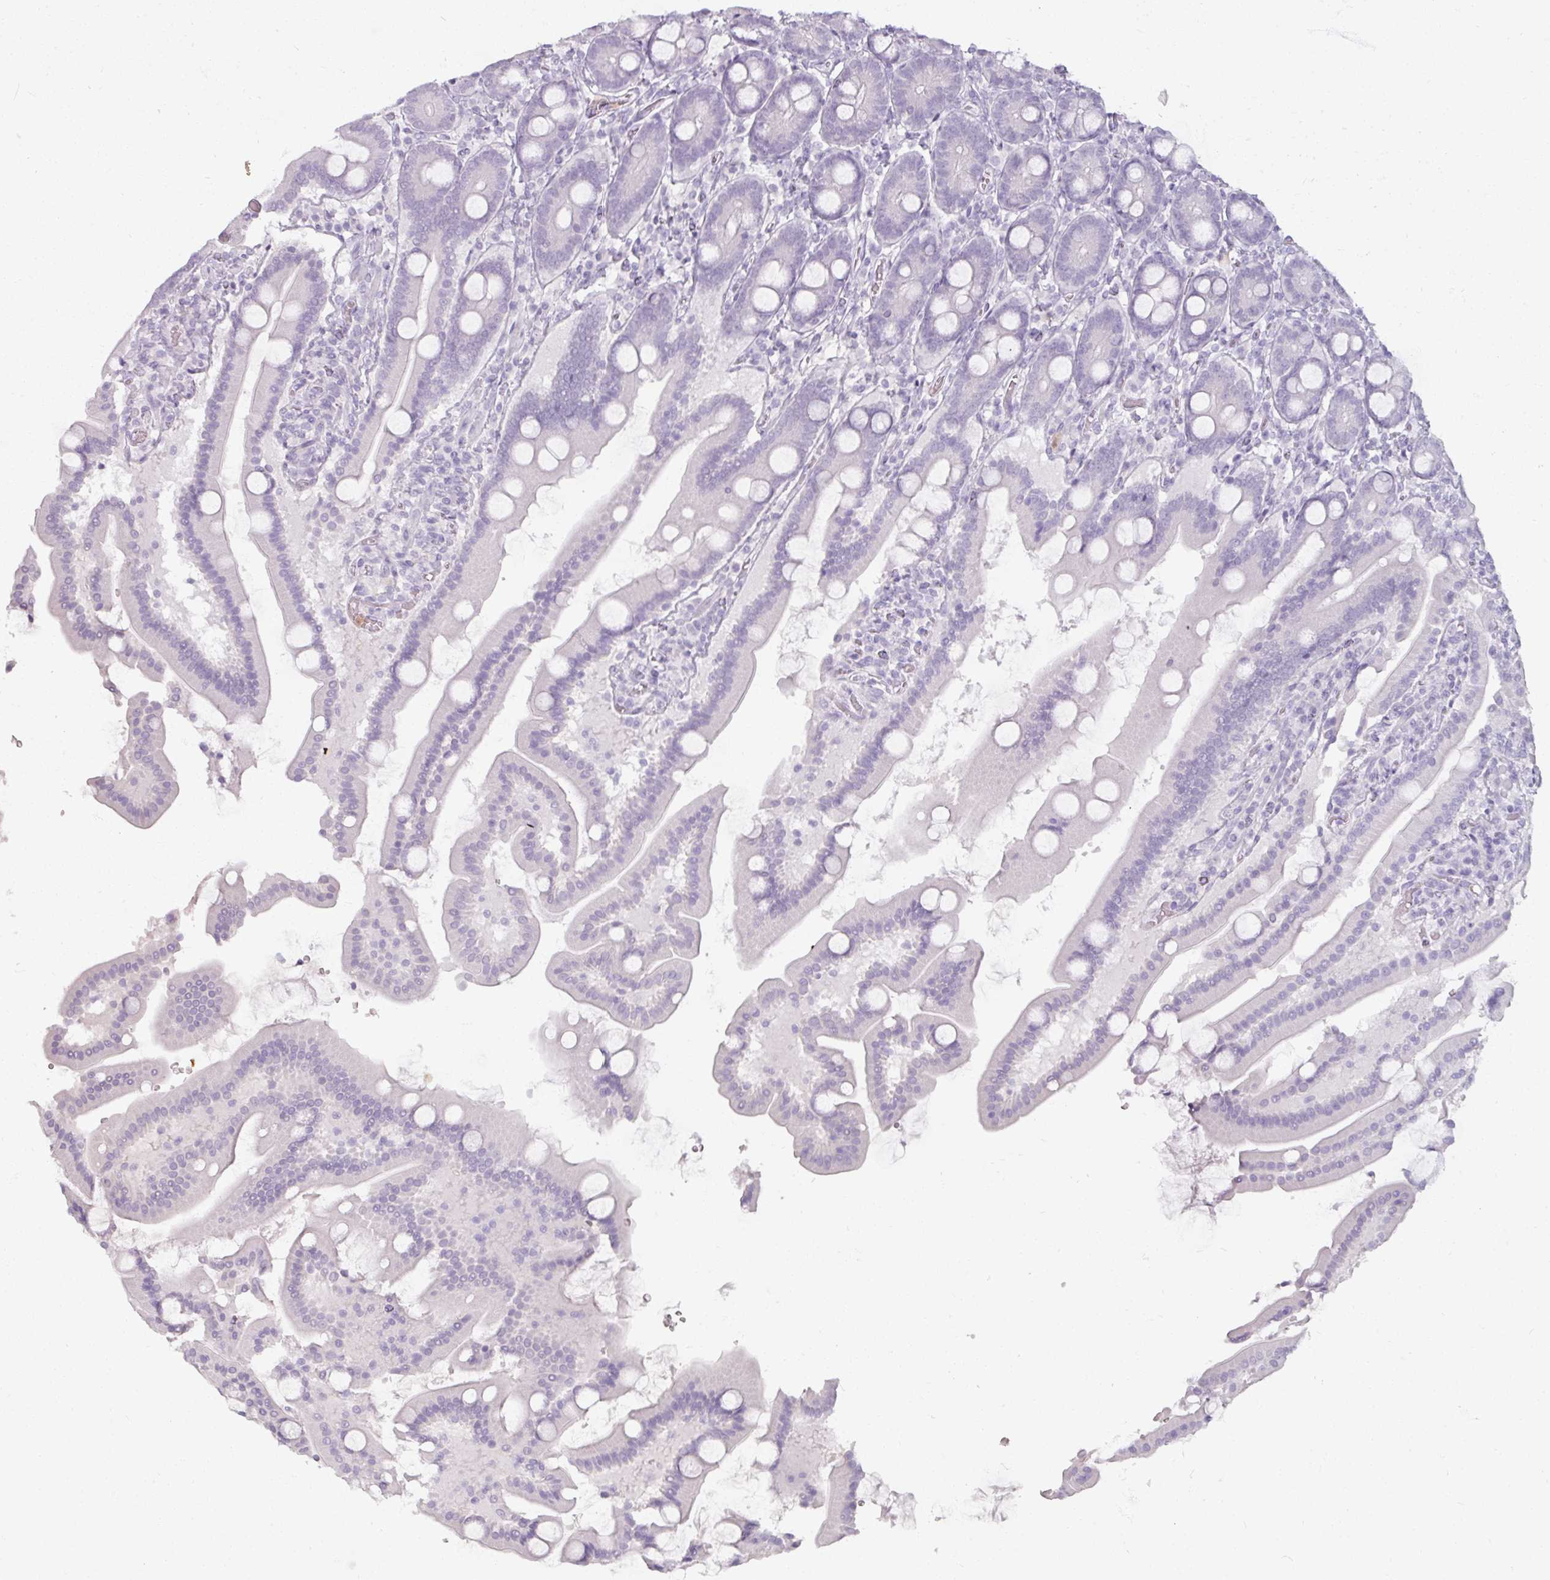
{"staining": {"intensity": "negative", "quantity": "none", "location": "none"}, "tissue": "duodenum", "cell_type": "Glandular cells", "image_type": "normal", "snomed": [{"axis": "morphology", "description": "Normal tissue, NOS"}, {"axis": "topography", "description": "Duodenum"}], "caption": "Duodenum stained for a protein using IHC demonstrates no positivity glandular cells.", "gene": "ARG1", "patient": {"sex": "male", "age": 55}}